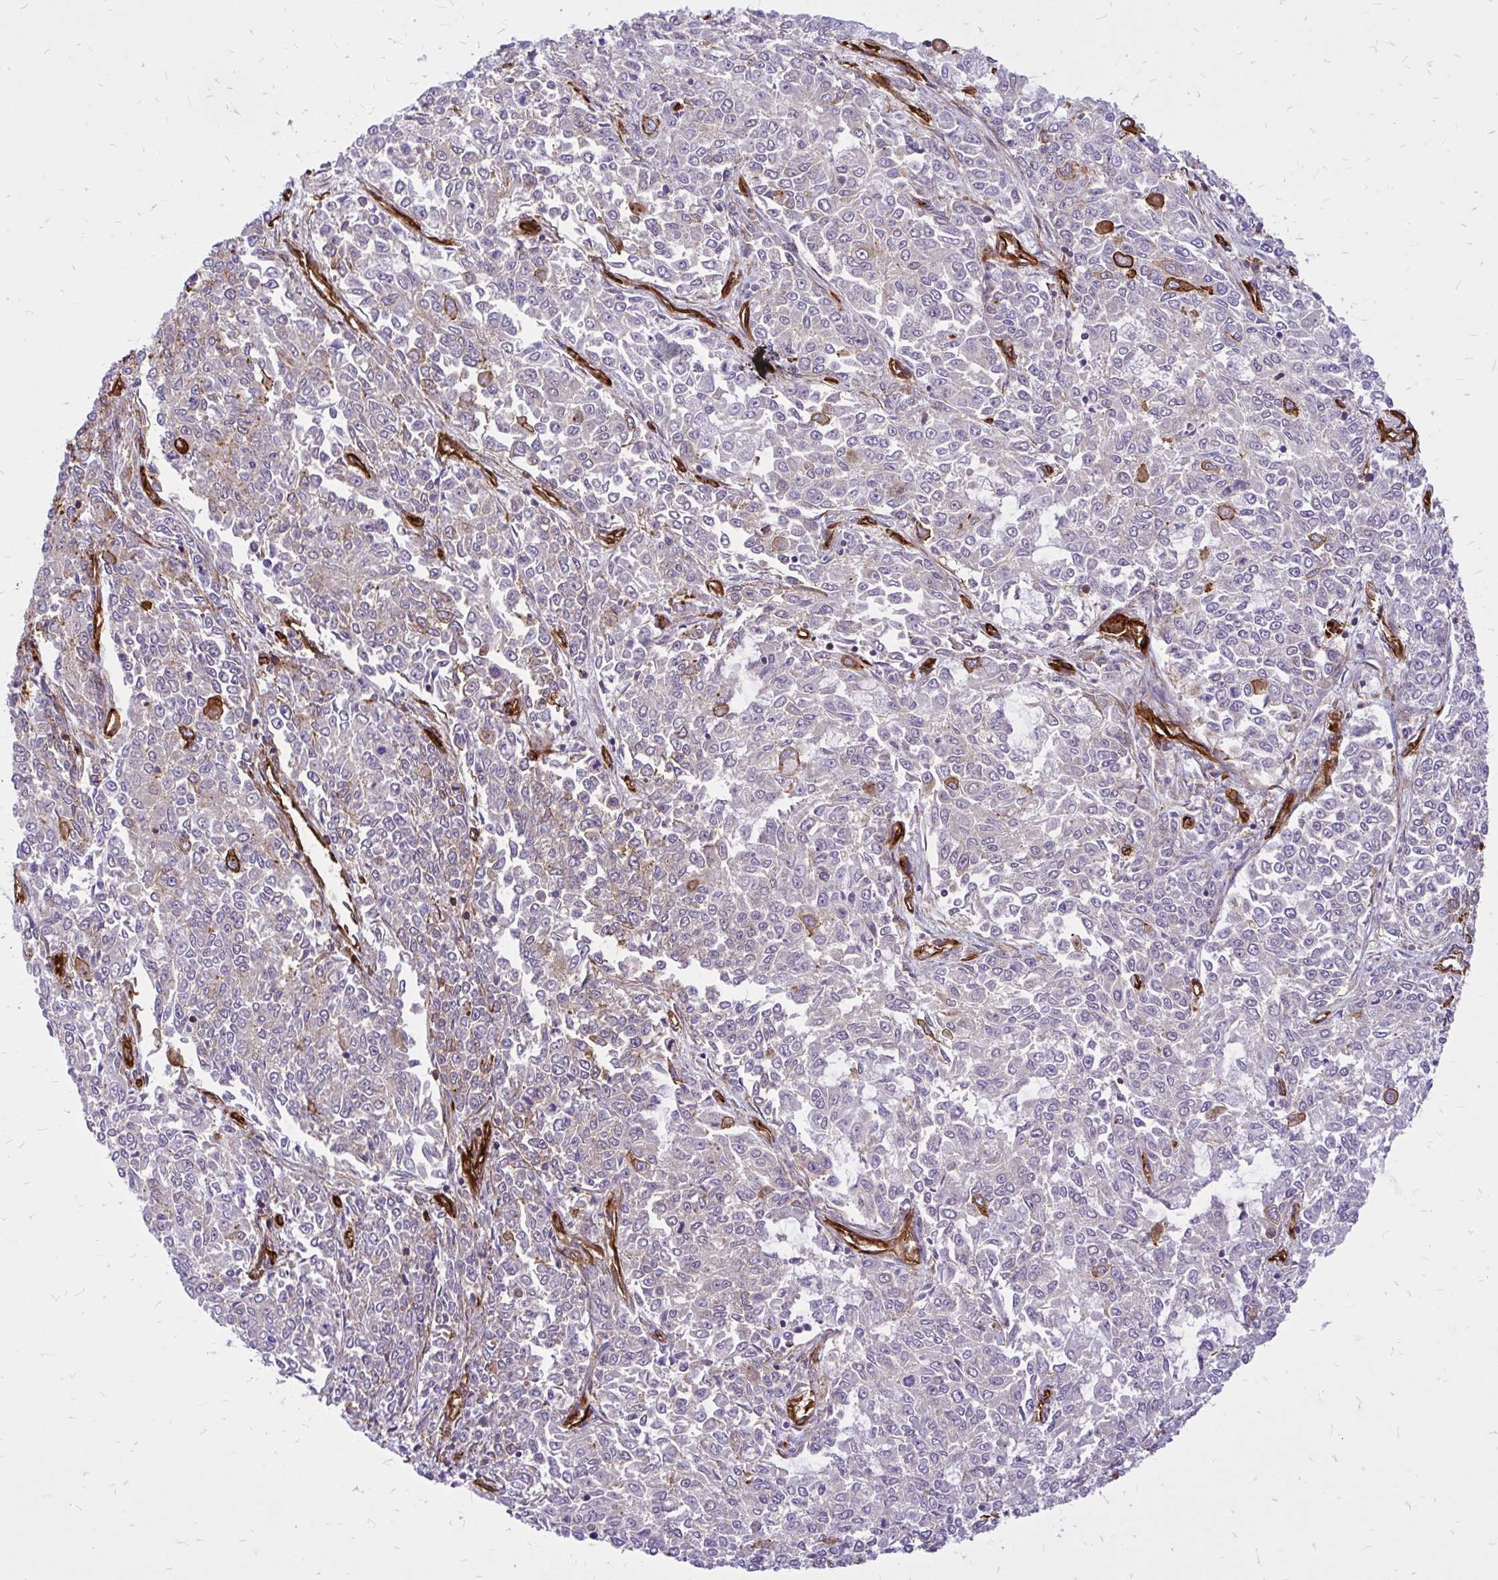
{"staining": {"intensity": "strong", "quantity": "<25%", "location": "cytoplasmic/membranous"}, "tissue": "endometrial cancer", "cell_type": "Tumor cells", "image_type": "cancer", "snomed": [{"axis": "morphology", "description": "Adenocarcinoma, NOS"}, {"axis": "topography", "description": "Endometrium"}], "caption": "IHC micrograph of neoplastic tissue: endometrial cancer (adenocarcinoma) stained using immunohistochemistry displays medium levels of strong protein expression localized specifically in the cytoplasmic/membranous of tumor cells, appearing as a cytoplasmic/membranous brown color.", "gene": "MAP1LC3B", "patient": {"sex": "female", "age": 50}}